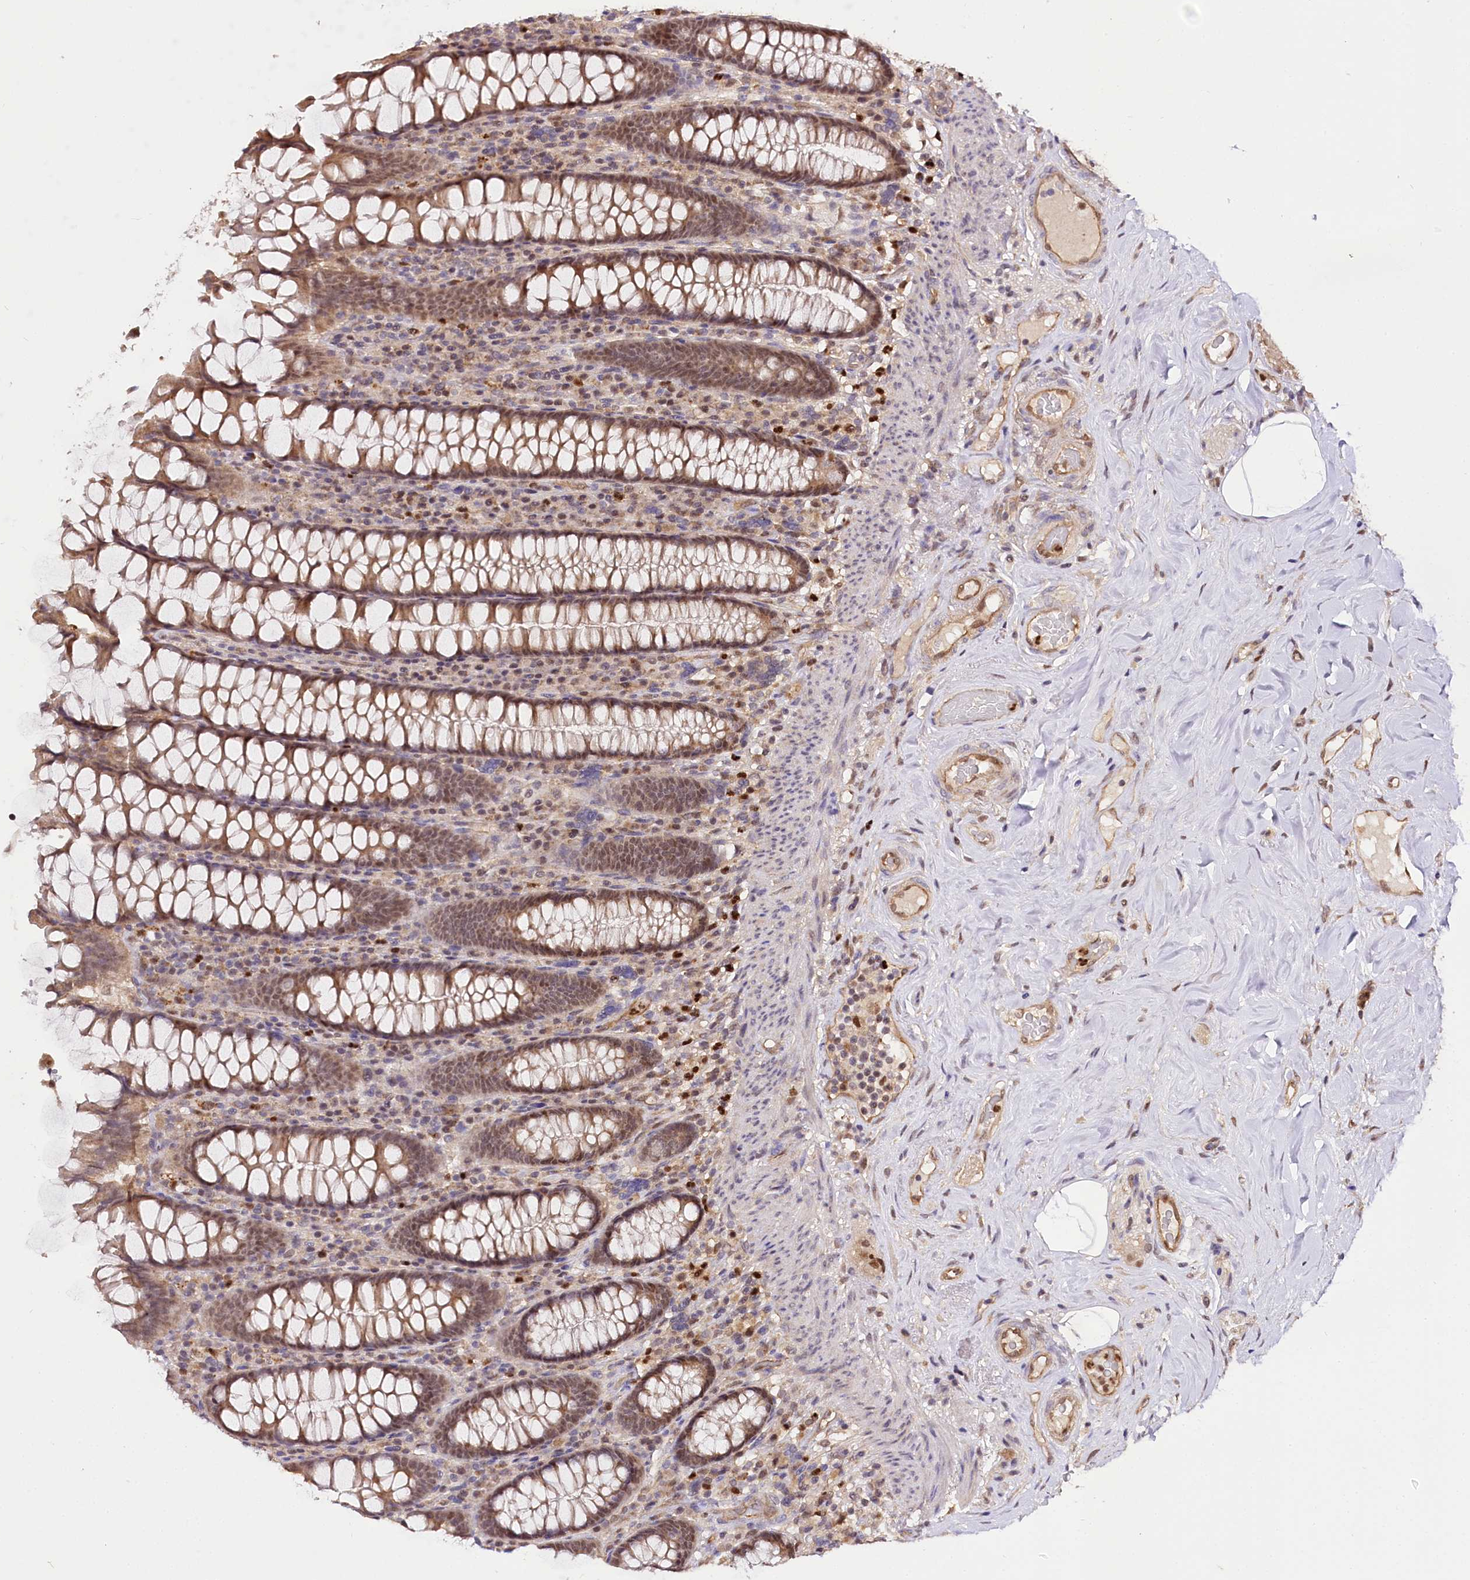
{"staining": {"intensity": "moderate", "quantity": ">75%", "location": "cytoplasmic/membranous,nuclear"}, "tissue": "colon", "cell_type": "Endothelial cells", "image_type": "normal", "snomed": [{"axis": "morphology", "description": "Normal tissue, NOS"}, {"axis": "topography", "description": "Colon"}], "caption": "Protein expression by immunohistochemistry (IHC) reveals moderate cytoplasmic/membranous,nuclear expression in approximately >75% of endothelial cells in normal colon.", "gene": "GNL3L", "patient": {"sex": "female", "age": 79}}